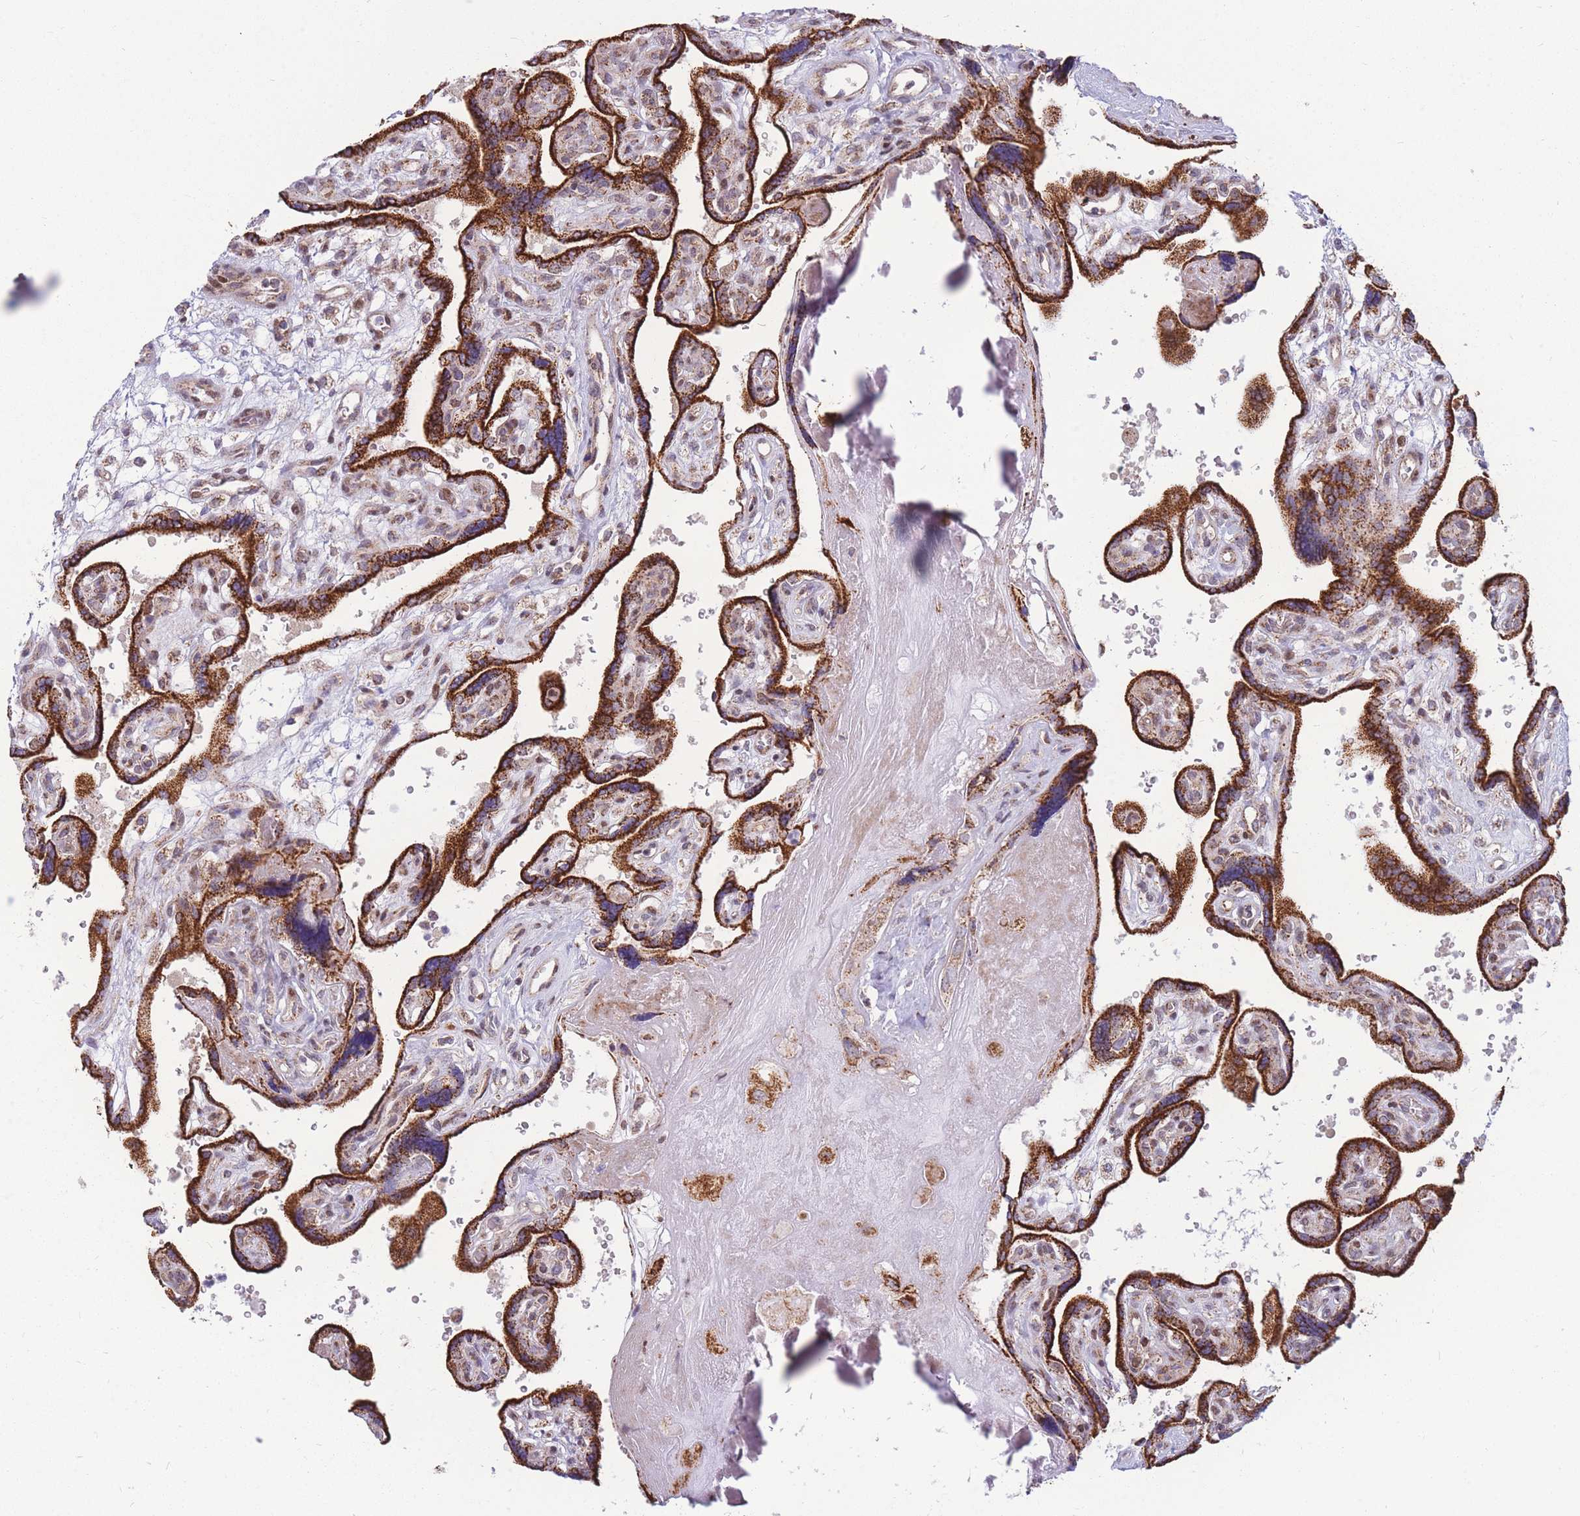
{"staining": {"intensity": "moderate", "quantity": ">75%", "location": "cytoplasmic/membranous"}, "tissue": "placenta", "cell_type": "Decidual cells", "image_type": "normal", "snomed": [{"axis": "morphology", "description": "Normal tissue, NOS"}, {"axis": "topography", "description": "Placenta"}], "caption": "Protein staining shows moderate cytoplasmic/membranous expression in approximately >75% of decidual cells in benign placenta. (IHC, brightfield microscopy, high magnification).", "gene": "HSPE1", "patient": {"sex": "female", "age": 39}}